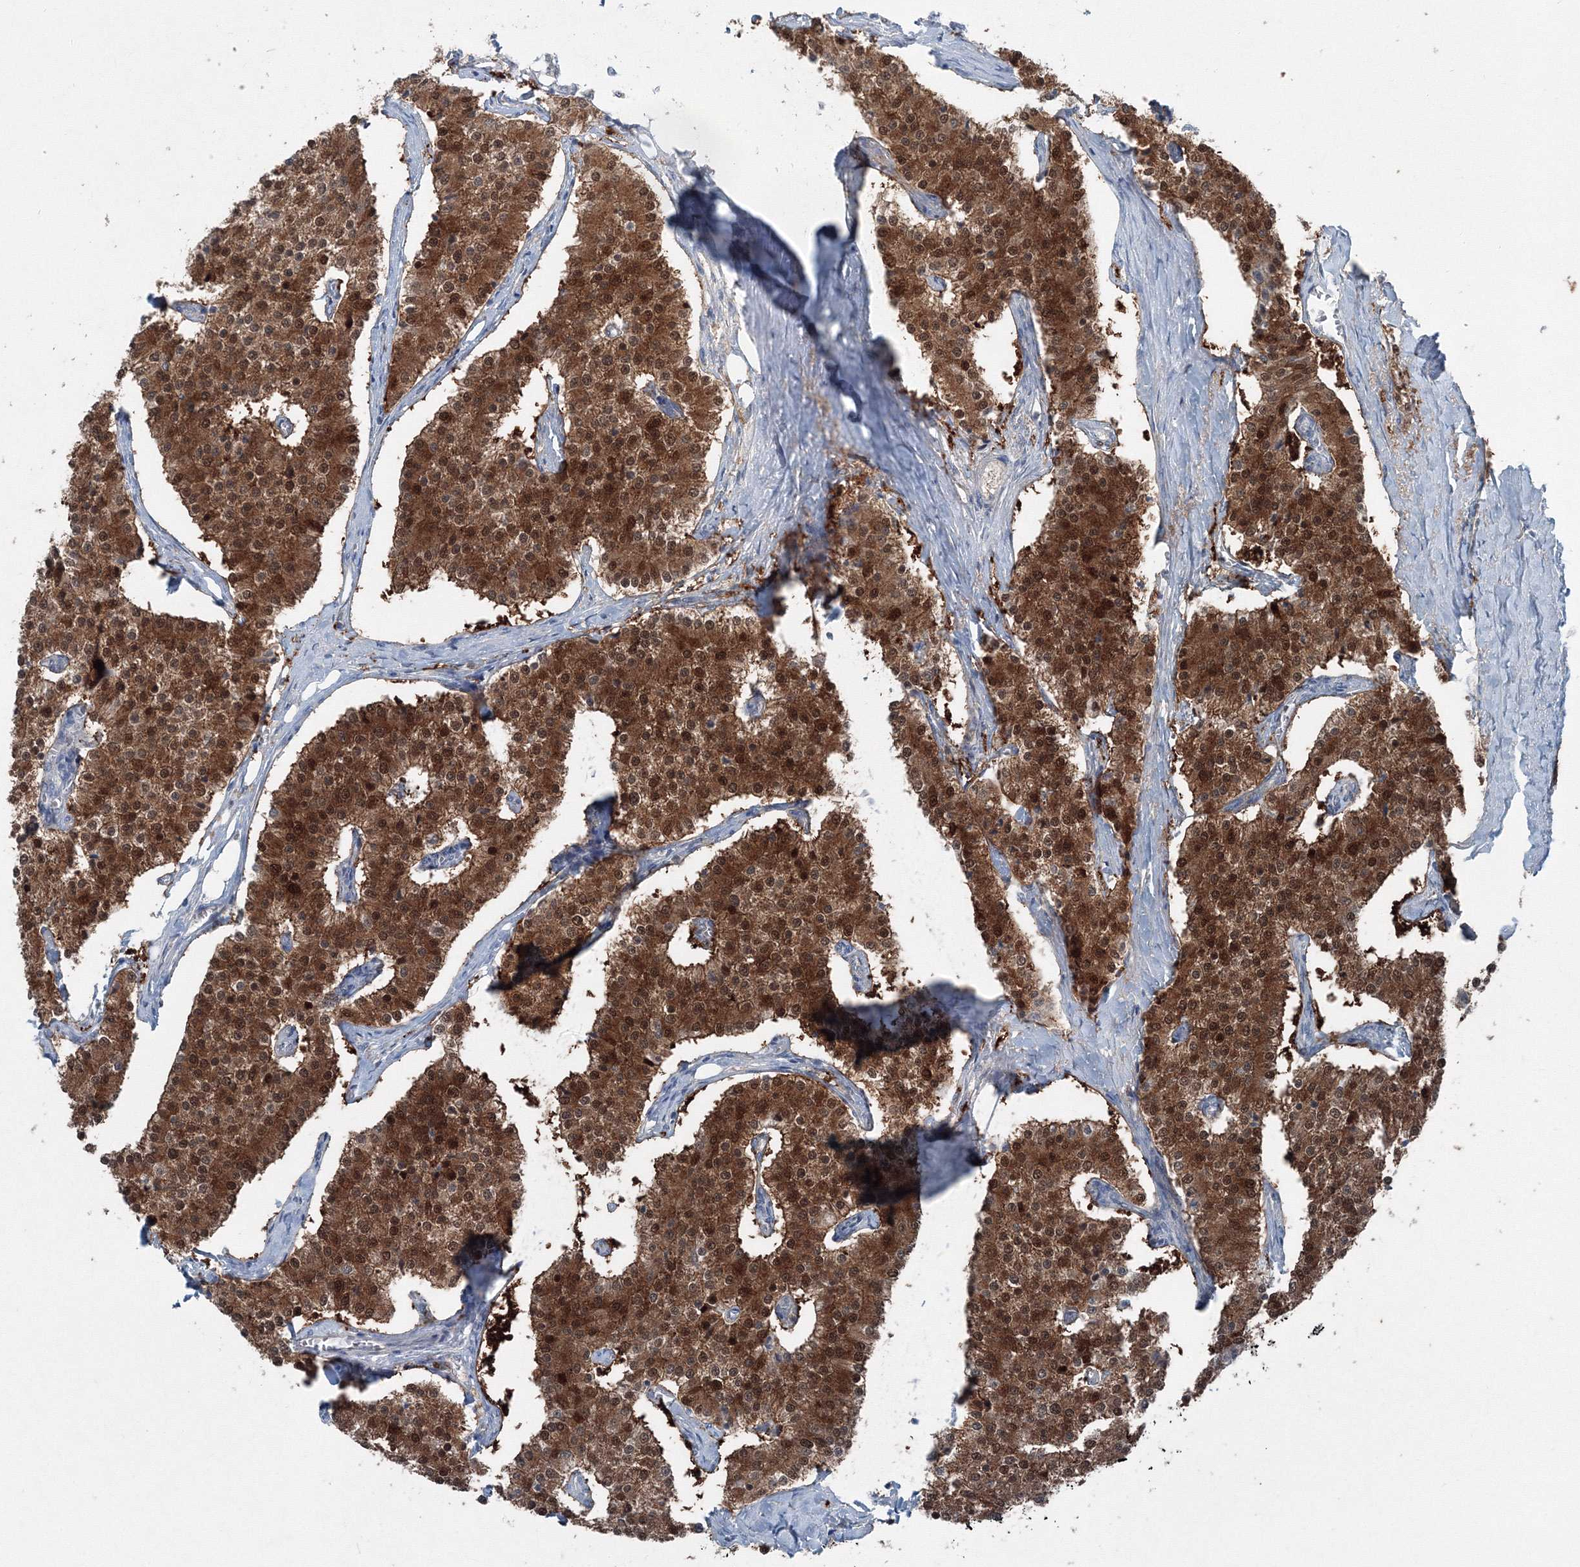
{"staining": {"intensity": "strong", "quantity": ">75%", "location": "cytoplasmic/membranous,nuclear"}, "tissue": "carcinoid", "cell_type": "Tumor cells", "image_type": "cancer", "snomed": [{"axis": "morphology", "description": "Carcinoid, malignant, NOS"}, {"axis": "topography", "description": "Colon"}], "caption": "This is an image of IHC staining of carcinoid (malignant), which shows strong positivity in the cytoplasmic/membranous and nuclear of tumor cells.", "gene": "TPRKB", "patient": {"sex": "female", "age": 52}}